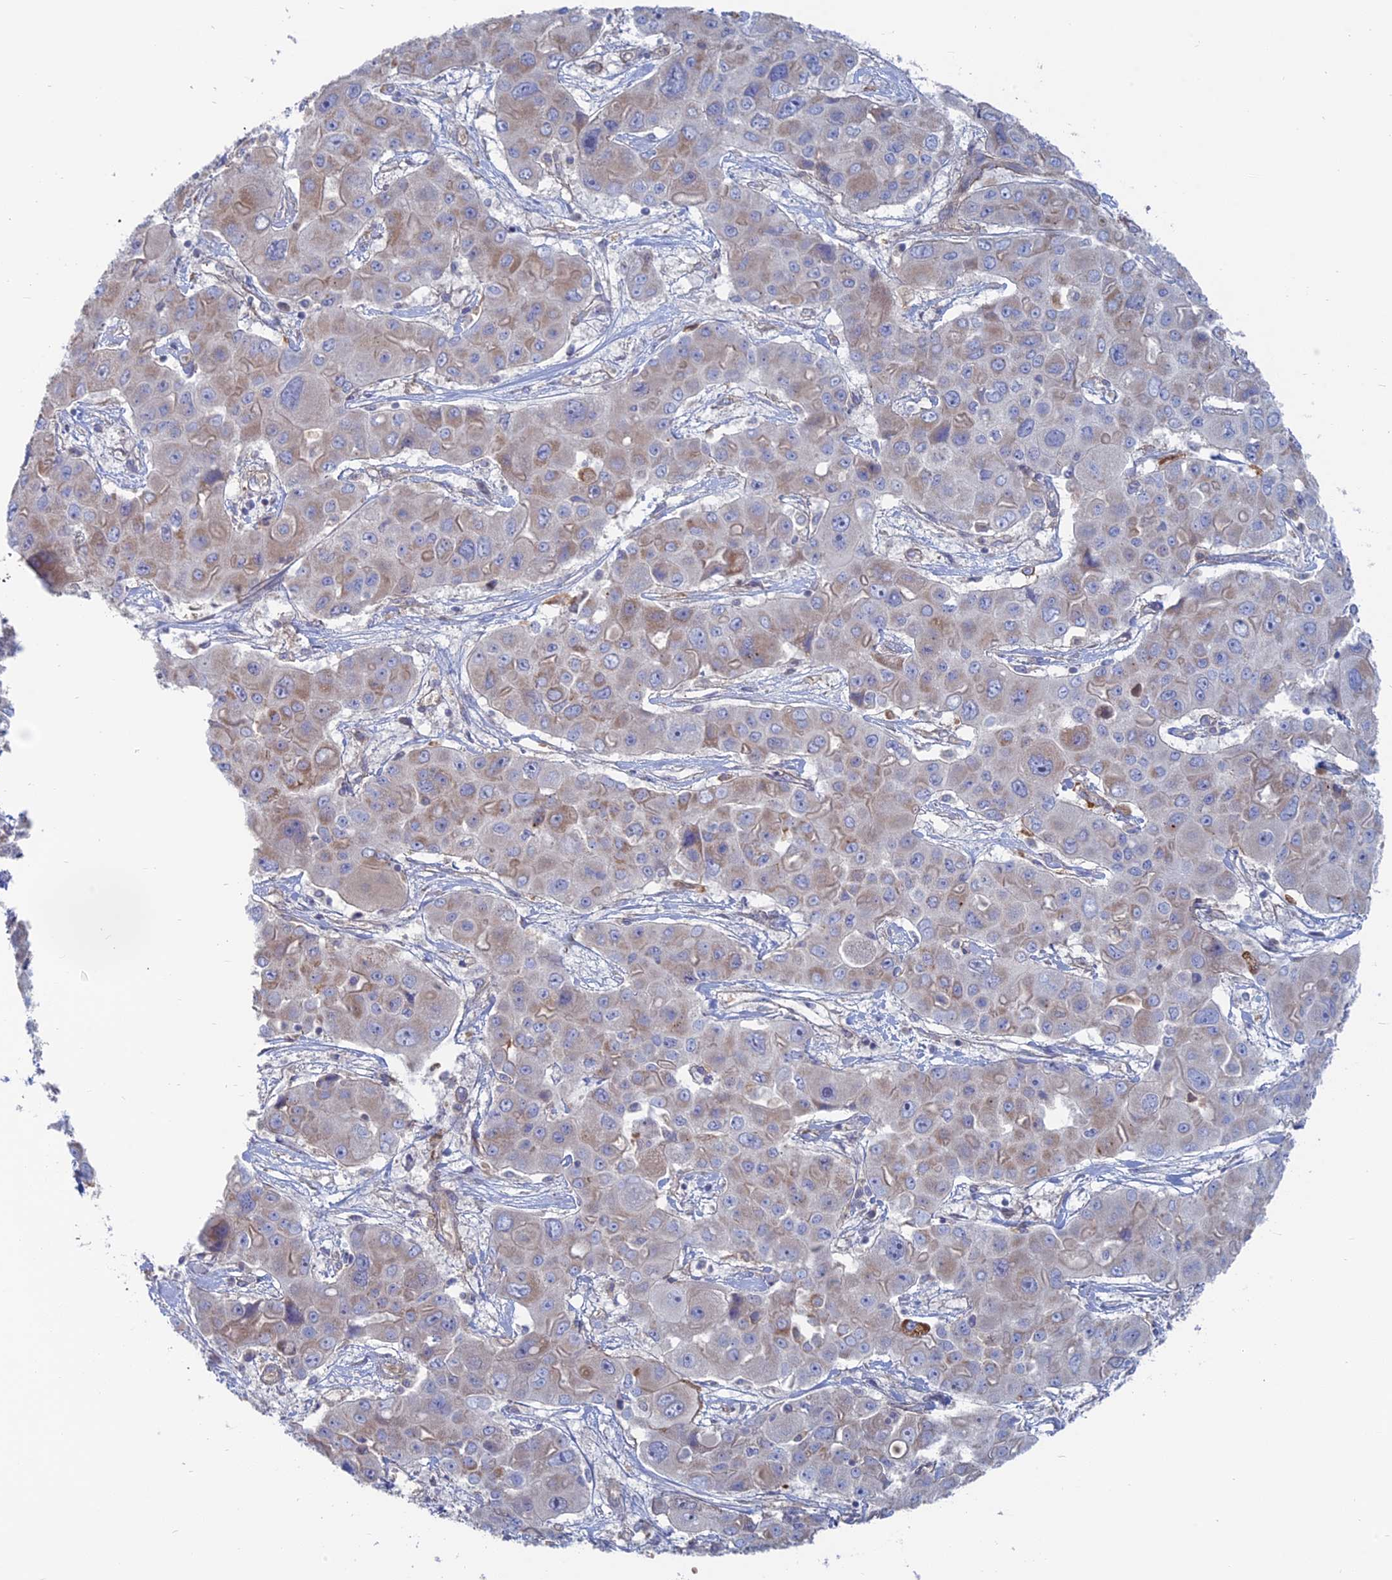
{"staining": {"intensity": "weak", "quantity": "<25%", "location": "cytoplasmic/membranous"}, "tissue": "liver cancer", "cell_type": "Tumor cells", "image_type": "cancer", "snomed": [{"axis": "morphology", "description": "Cholangiocarcinoma"}, {"axis": "topography", "description": "Liver"}], "caption": "Photomicrograph shows no significant protein staining in tumor cells of liver cancer (cholangiocarcinoma). (DAB (3,3'-diaminobenzidine) immunohistochemistry (IHC) with hematoxylin counter stain).", "gene": "TBC1D30", "patient": {"sex": "male", "age": 67}}